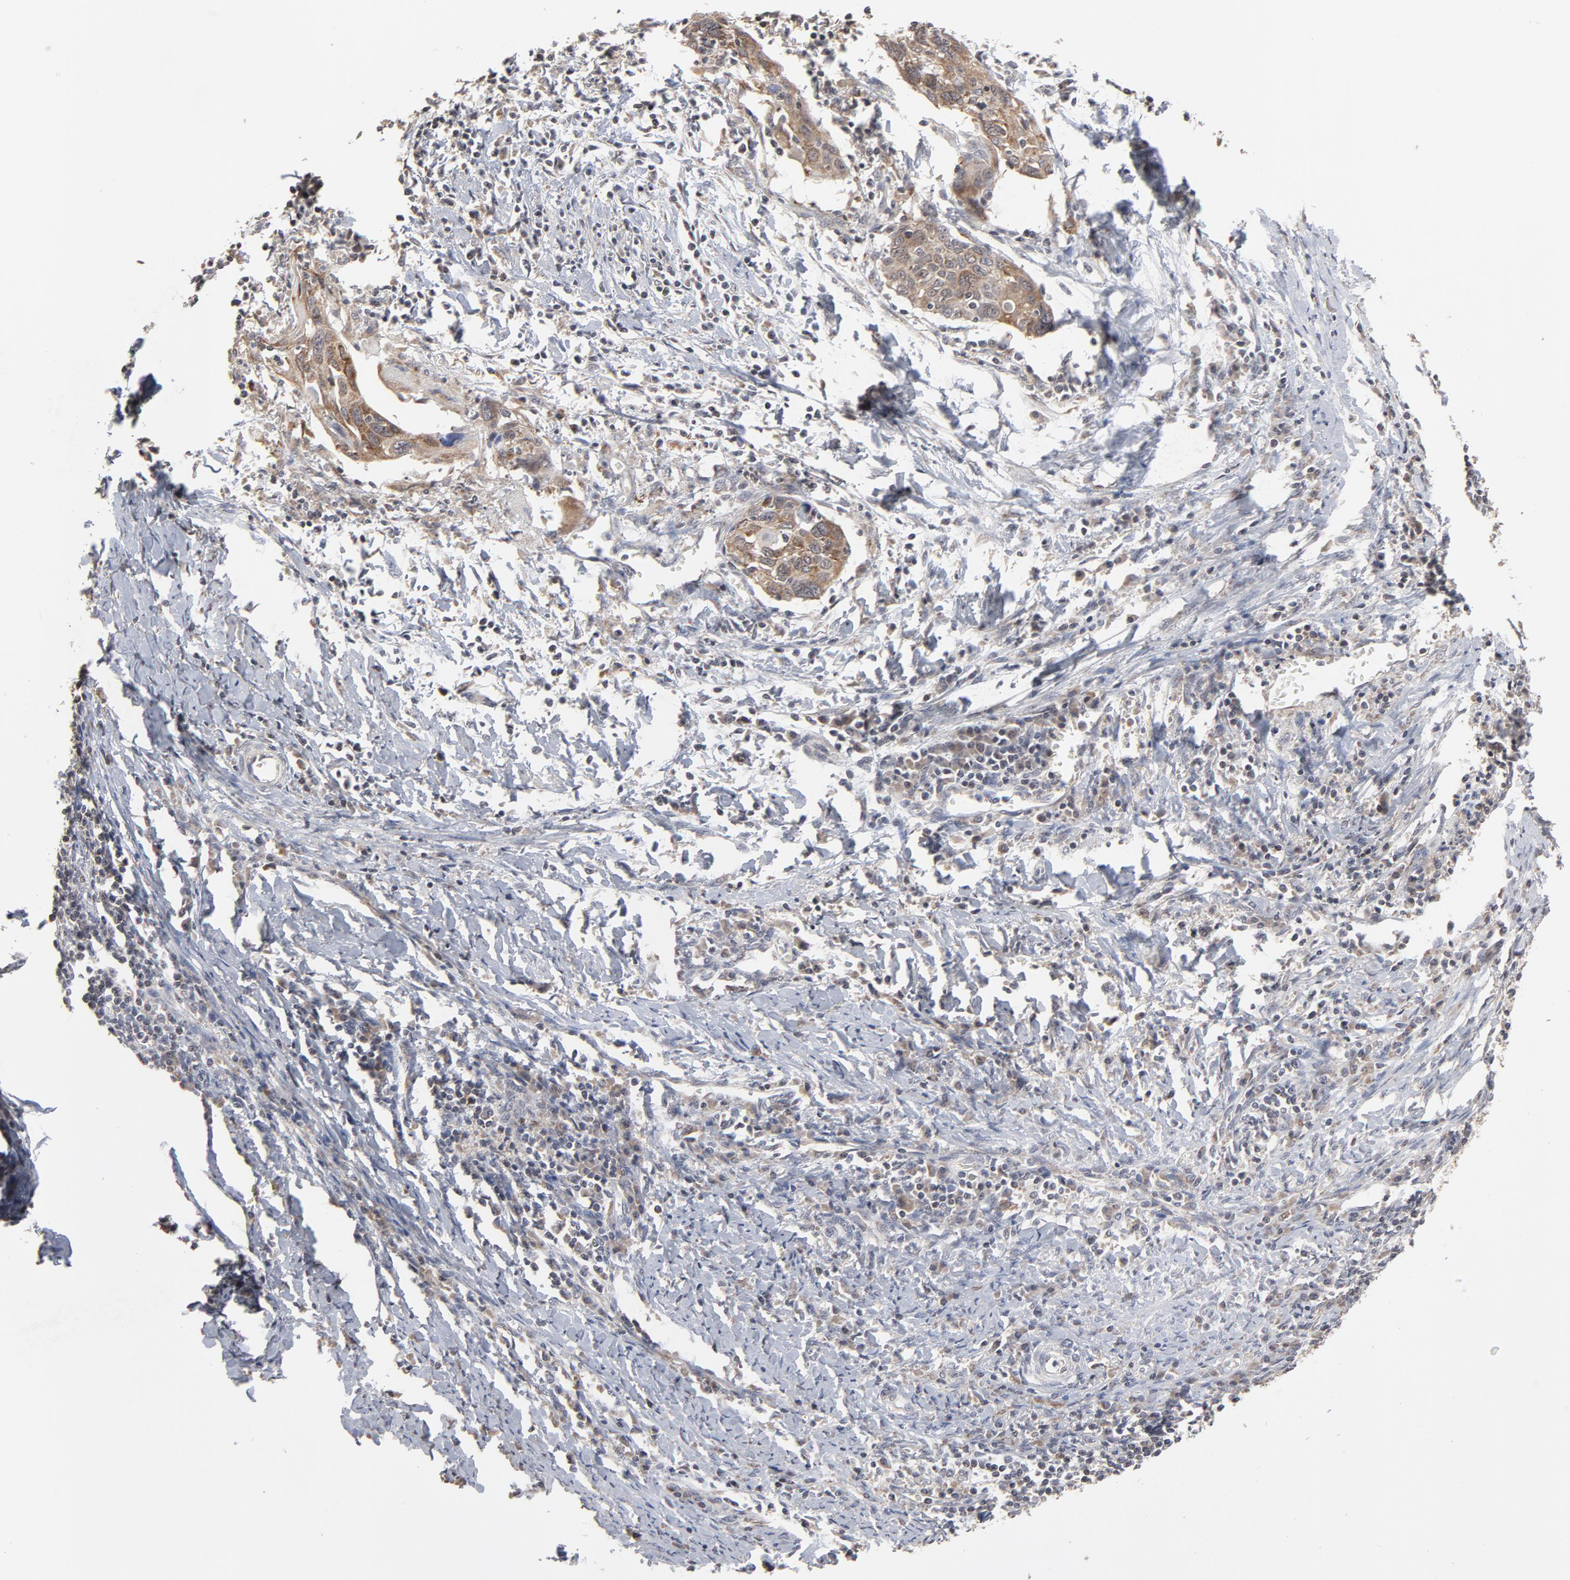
{"staining": {"intensity": "moderate", "quantity": ">75%", "location": "cytoplasmic/membranous"}, "tissue": "cervical cancer", "cell_type": "Tumor cells", "image_type": "cancer", "snomed": [{"axis": "morphology", "description": "Squamous cell carcinoma, NOS"}, {"axis": "topography", "description": "Cervix"}], "caption": "Moderate cytoplasmic/membranous staining for a protein is seen in approximately >75% of tumor cells of squamous cell carcinoma (cervical) using immunohistochemistry.", "gene": "ARIH1", "patient": {"sex": "female", "age": 54}}